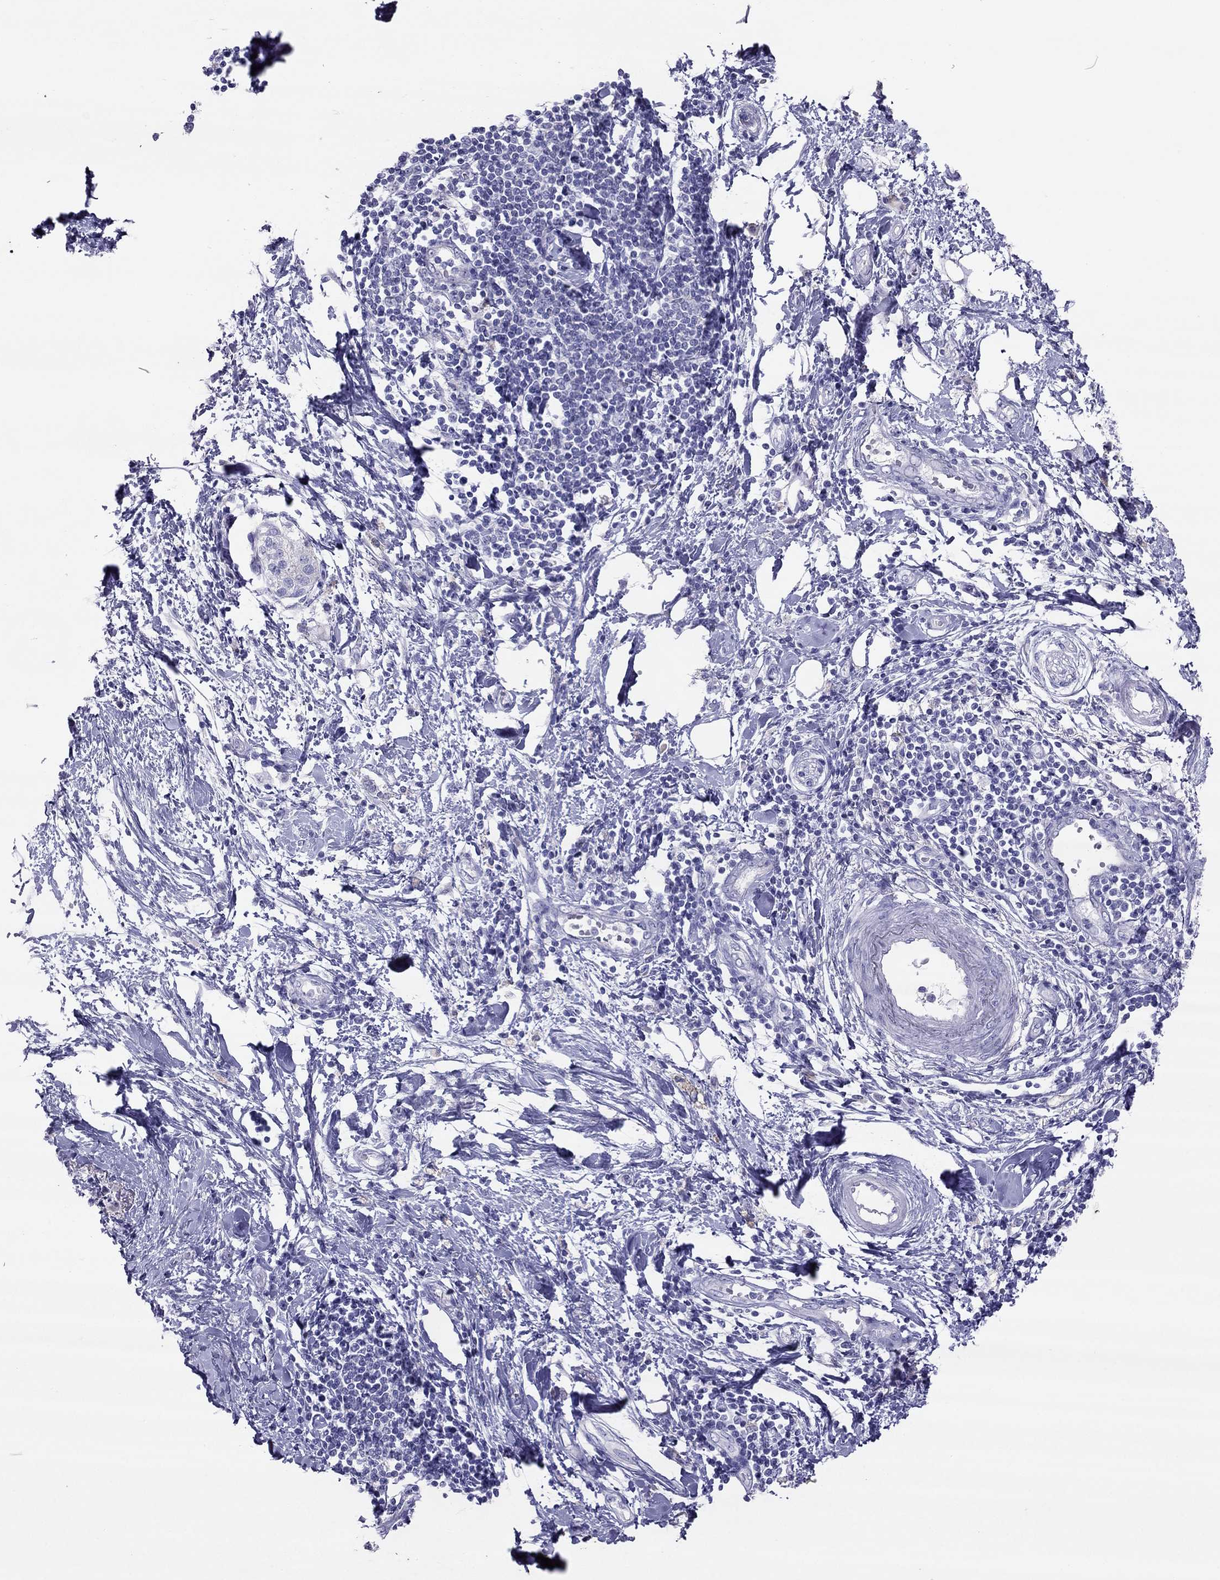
{"staining": {"intensity": "negative", "quantity": "none", "location": "none"}, "tissue": "pancreatic cancer", "cell_type": "Tumor cells", "image_type": "cancer", "snomed": [{"axis": "morphology", "description": "Normal tissue, NOS"}, {"axis": "morphology", "description": "Adenocarcinoma, NOS"}, {"axis": "topography", "description": "Pancreas"}, {"axis": "topography", "description": "Duodenum"}], "caption": "Immunohistochemistry of human pancreatic cancer displays no expression in tumor cells.", "gene": "MAEL", "patient": {"sex": "female", "age": 60}}